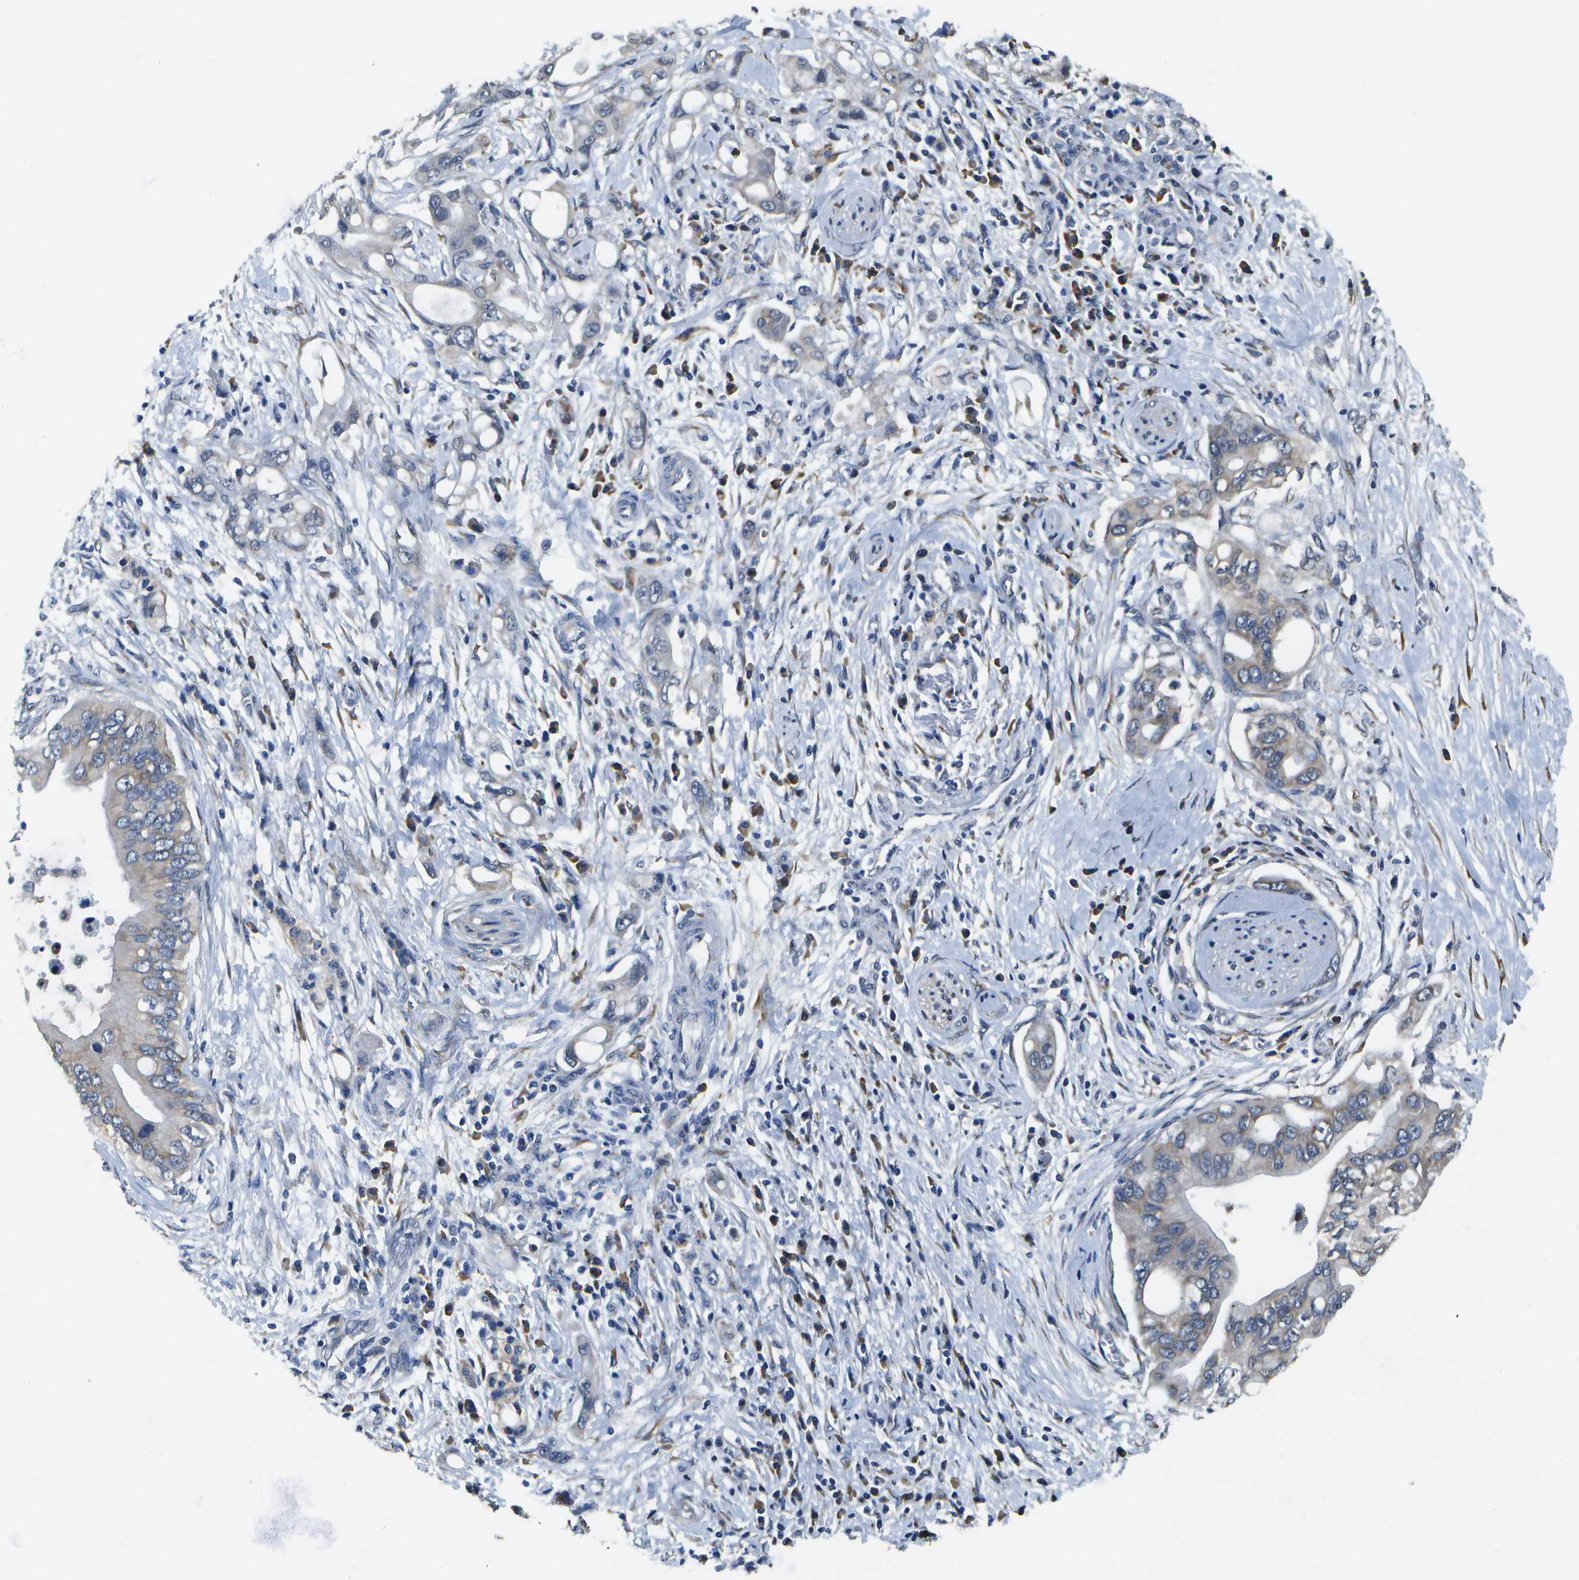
{"staining": {"intensity": "weak", "quantity": "<25%", "location": "cytoplasmic/membranous"}, "tissue": "pancreatic cancer", "cell_type": "Tumor cells", "image_type": "cancer", "snomed": [{"axis": "morphology", "description": "Adenocarcinoma, NOS"}, {"axis": "topography", "description": "Pancreas"}], "caption": "This image is of pancreatic cancer stained with immunohistochemistry (IHC) to label a protein in brown with the nuclei are counter-stained blue. There is no positivity in tumor cells. Brightfield microscopy of immunohistochemistry (IHC) stained with DAB (3,3'-diaminobenzidine) (brown) and hematoxylin (blue), captured at high magnification.", "gene": "DSE", "patient": {"sex": "female", "age": 73}}